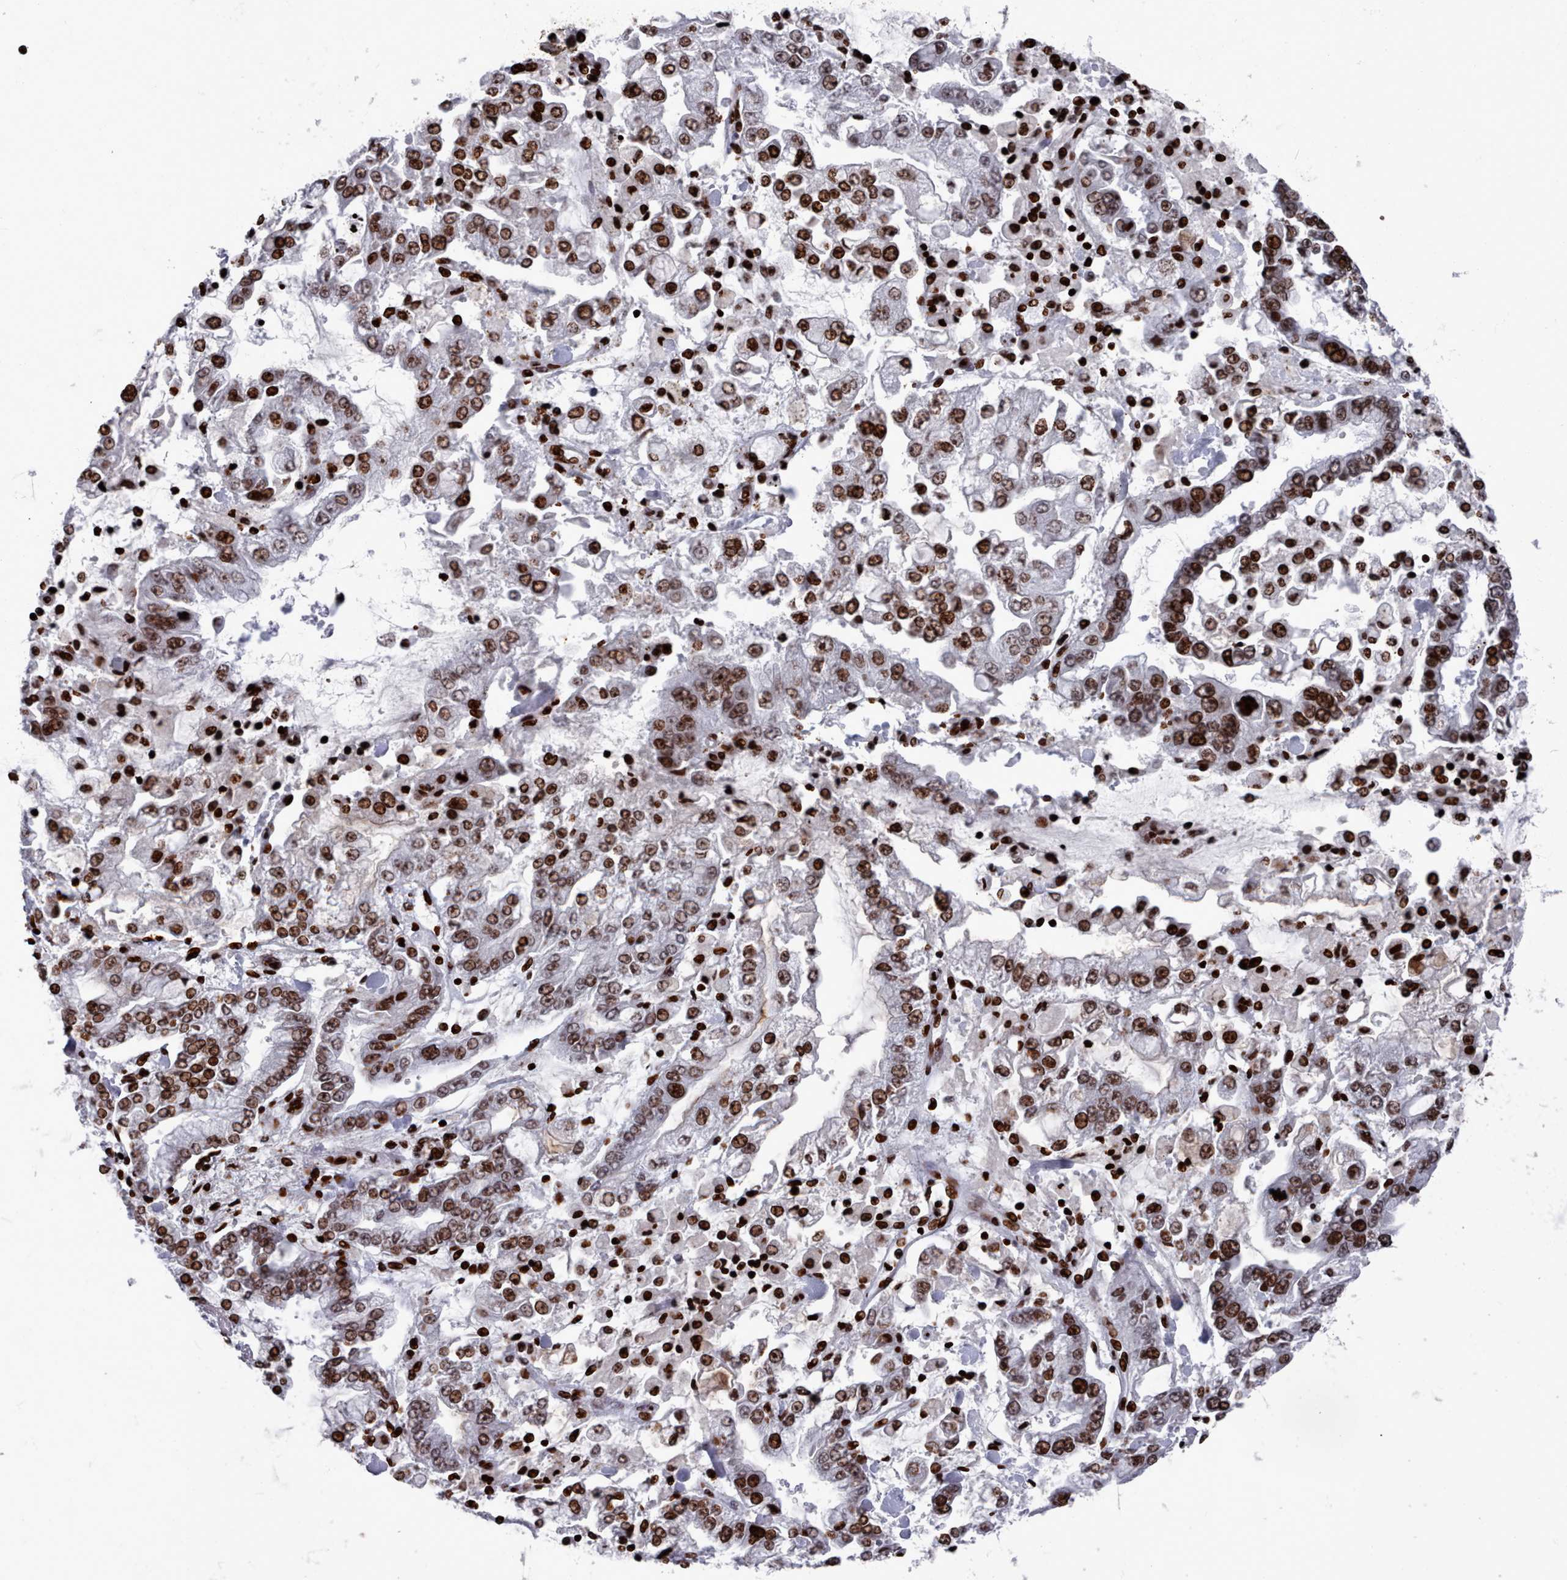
{"staining": {"intensity": "strong", "quantity": ">75%", "location": "nuclear"}, "tissue": "stomach cancer", "cell_type": "Tumor cells", "image_type": "cancer", "snomed": [{"axis": "morphology", "description": "Normal tissue, NOS"}, {"axis": "morphology", "description": "Adenocarcinoma, NOS"}, {"axis": "topography", "description": "Stomach, upper"}, {"axis": "topography", "description": "Stomach"}], "caption": "Stomach cancer (adenocarcinoma) was stained to show a protein in brown. There is high levels of strong nuclear expression in about >75% of tumor cells.", "gene": "PCDHB12", "patient": {"sex": "male", "age": 76}}